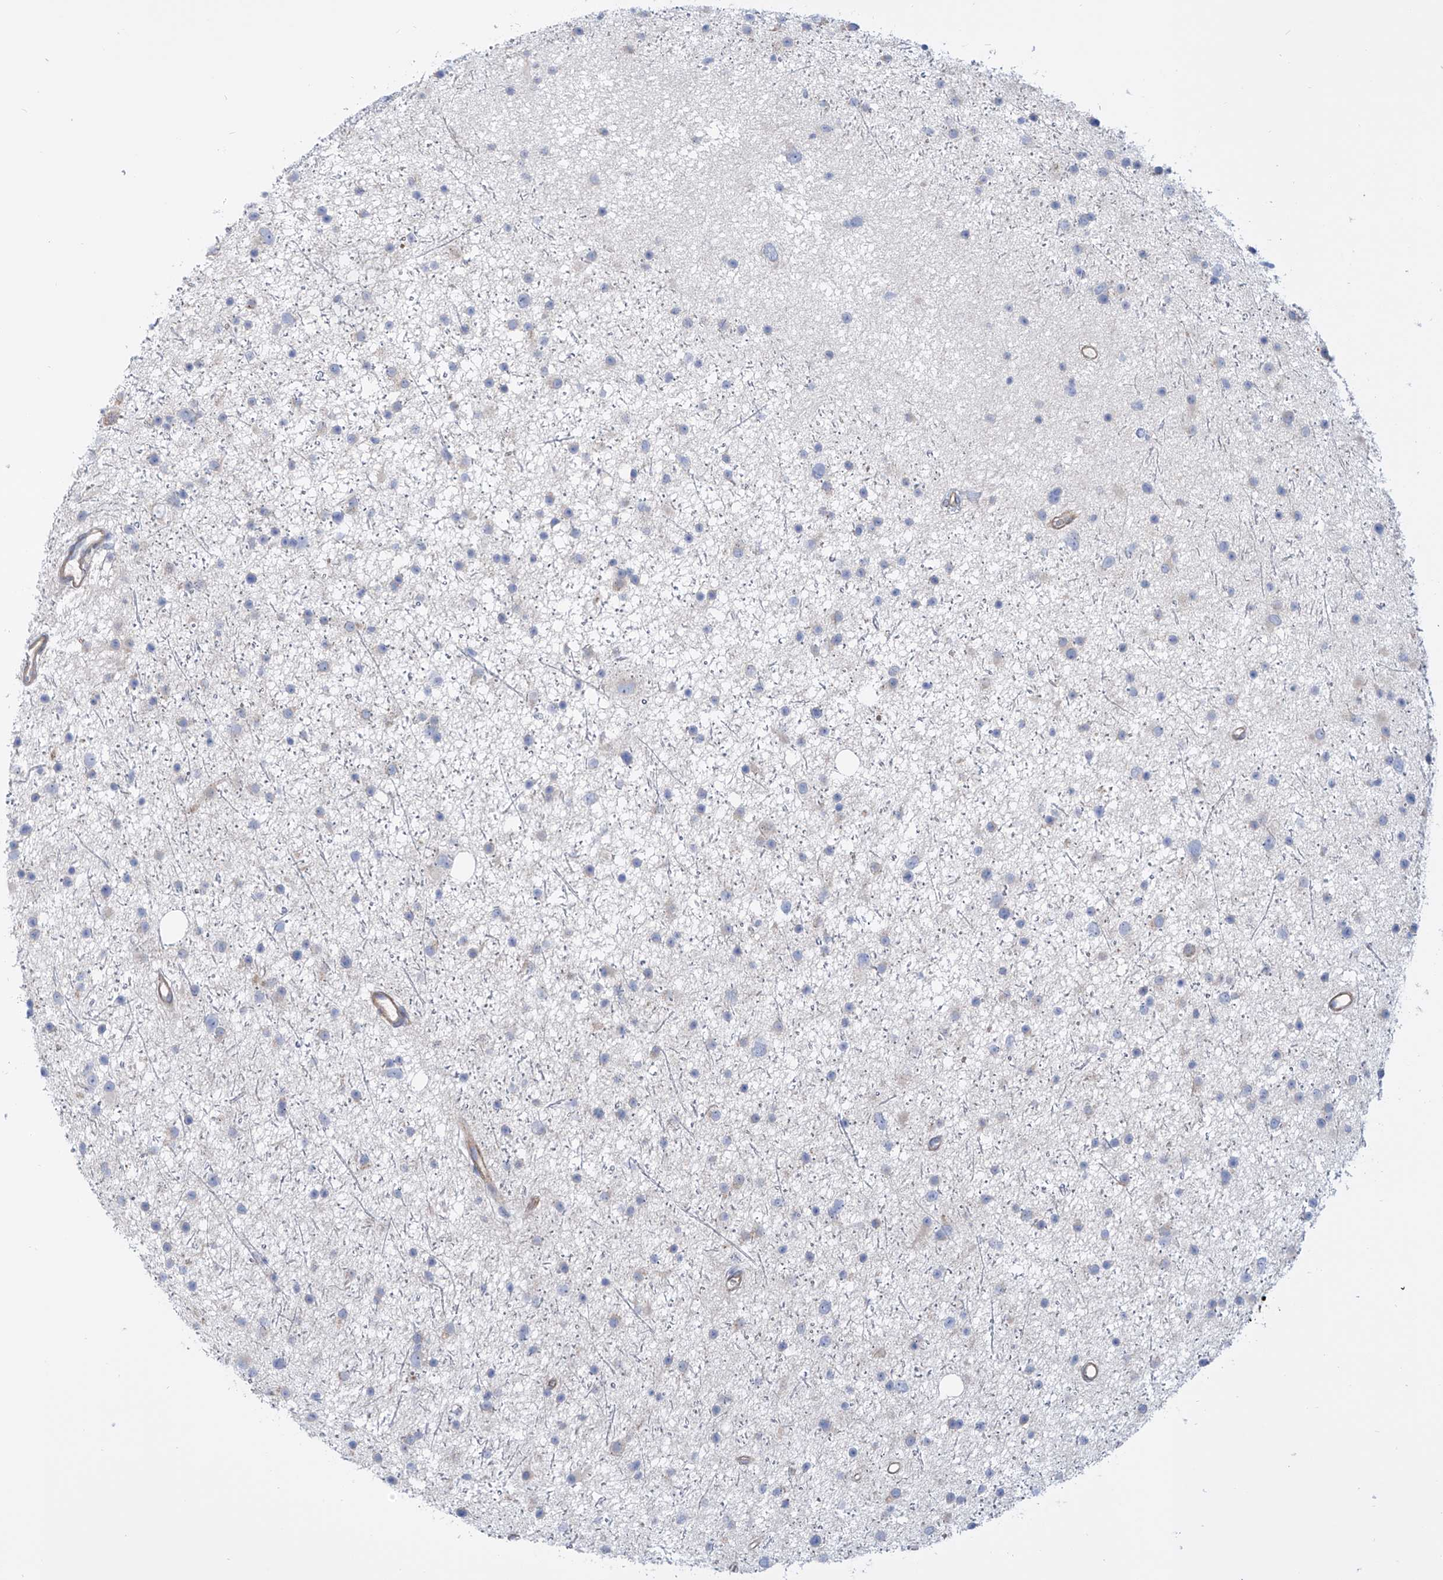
{"staining": {"intensity": "negative", "quantity": "none", "location": "none"}, "tissue": "glioma", "cell_type": "Tumor cells", "image_type": "cancer", "snomed": [{"axis": "morphology", "description": "Glioma, malignant, Low grade"}, {"axis": "topography", "description": "Cerebral cortex"}], "caption": "The photomicrograph displays no staining of tumor cells in glioma. The staining was performed using DAB (3,3'-diaminobenzidine) to visualize the protein expression in brown, while the nuclei were stained in blue with hematoxylin (Magnification: 20x).", "gene": "TMEM209", "patient": {"sex": "female", "age": 39}}